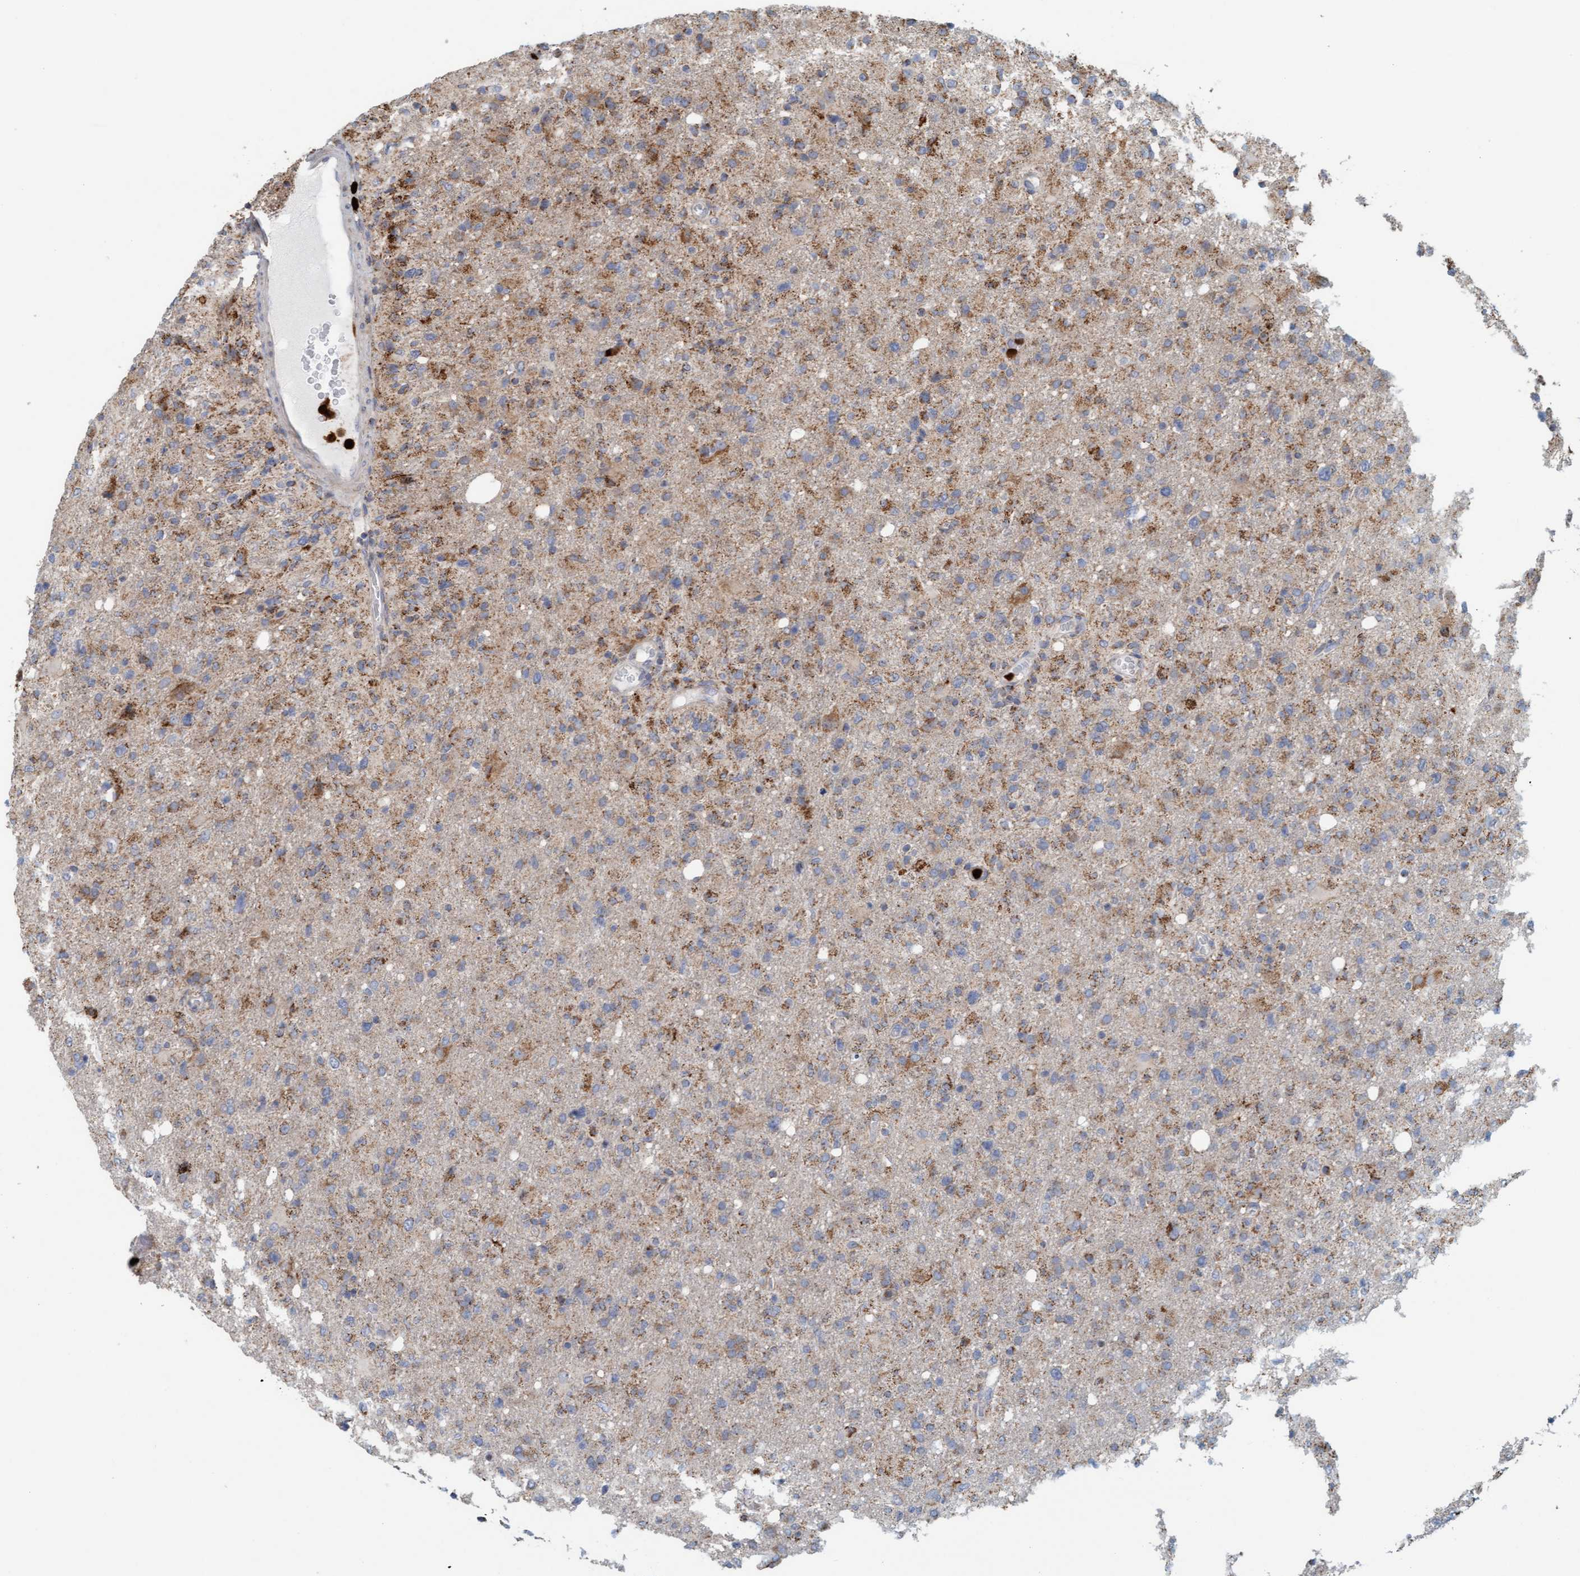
{"staining": {"intensity": "moderate", "quantity": "25%-75%", "location": "cytoplasmic/membranous"}, "tissue": "glioma", "cell_type": "Tumor cells", "image_type": "cancer", "snomed": [{"axis": "morphology", "description": "Glioma, malignant, High grade"}, {"axis": "topography", "description": "Brain"}], "caption": "Moderate cytoplasmic/membranous positivity for a protein is present in approximately 25%-75% of tumor cells of malignant glioma (high-grade) using IHC.", "gene": "B9D1", "patient": {"sex": "female", "age": 57}}